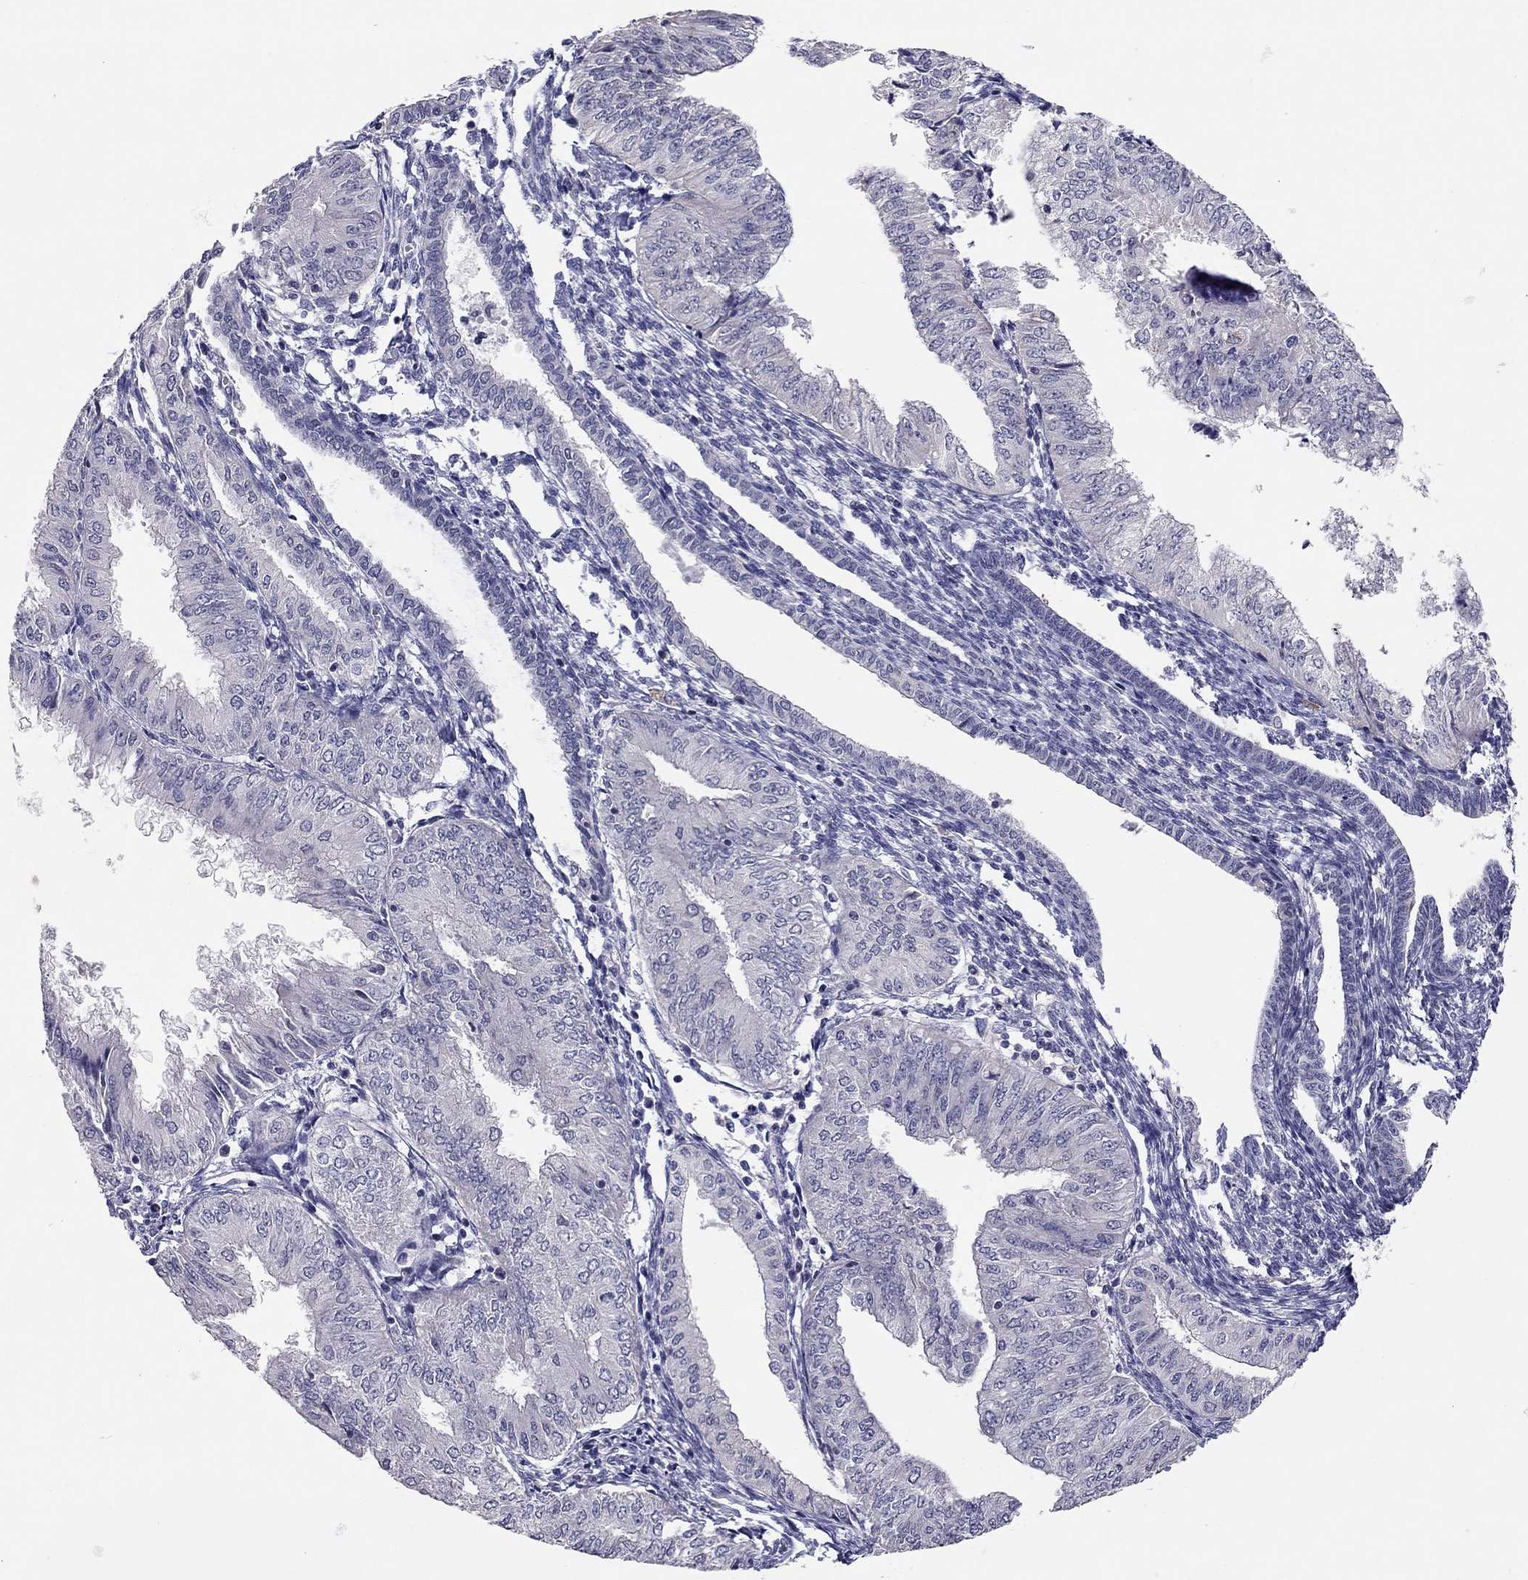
{"staining": {"intensity": "negative", "quantity": "none", "location": "none"}, "tissue": "endometrial cancer", "cell_type": "Tumor cells", "image_type": "cancer", "snomed": [{"axis": "morphology", "description": "Adenocarcinoma, NOS"}, {"axis": "topography", "description": "Endometrium"}], "caption": "High power microscopy histopathology image of an immunohistochemistry (IHC) micrograph of endometrial cancer (adenocarcinoma), revealing no significant staining in tumor cells.", "gene": "SCARB1", "patient": {"sex": "female", "age": 53}}